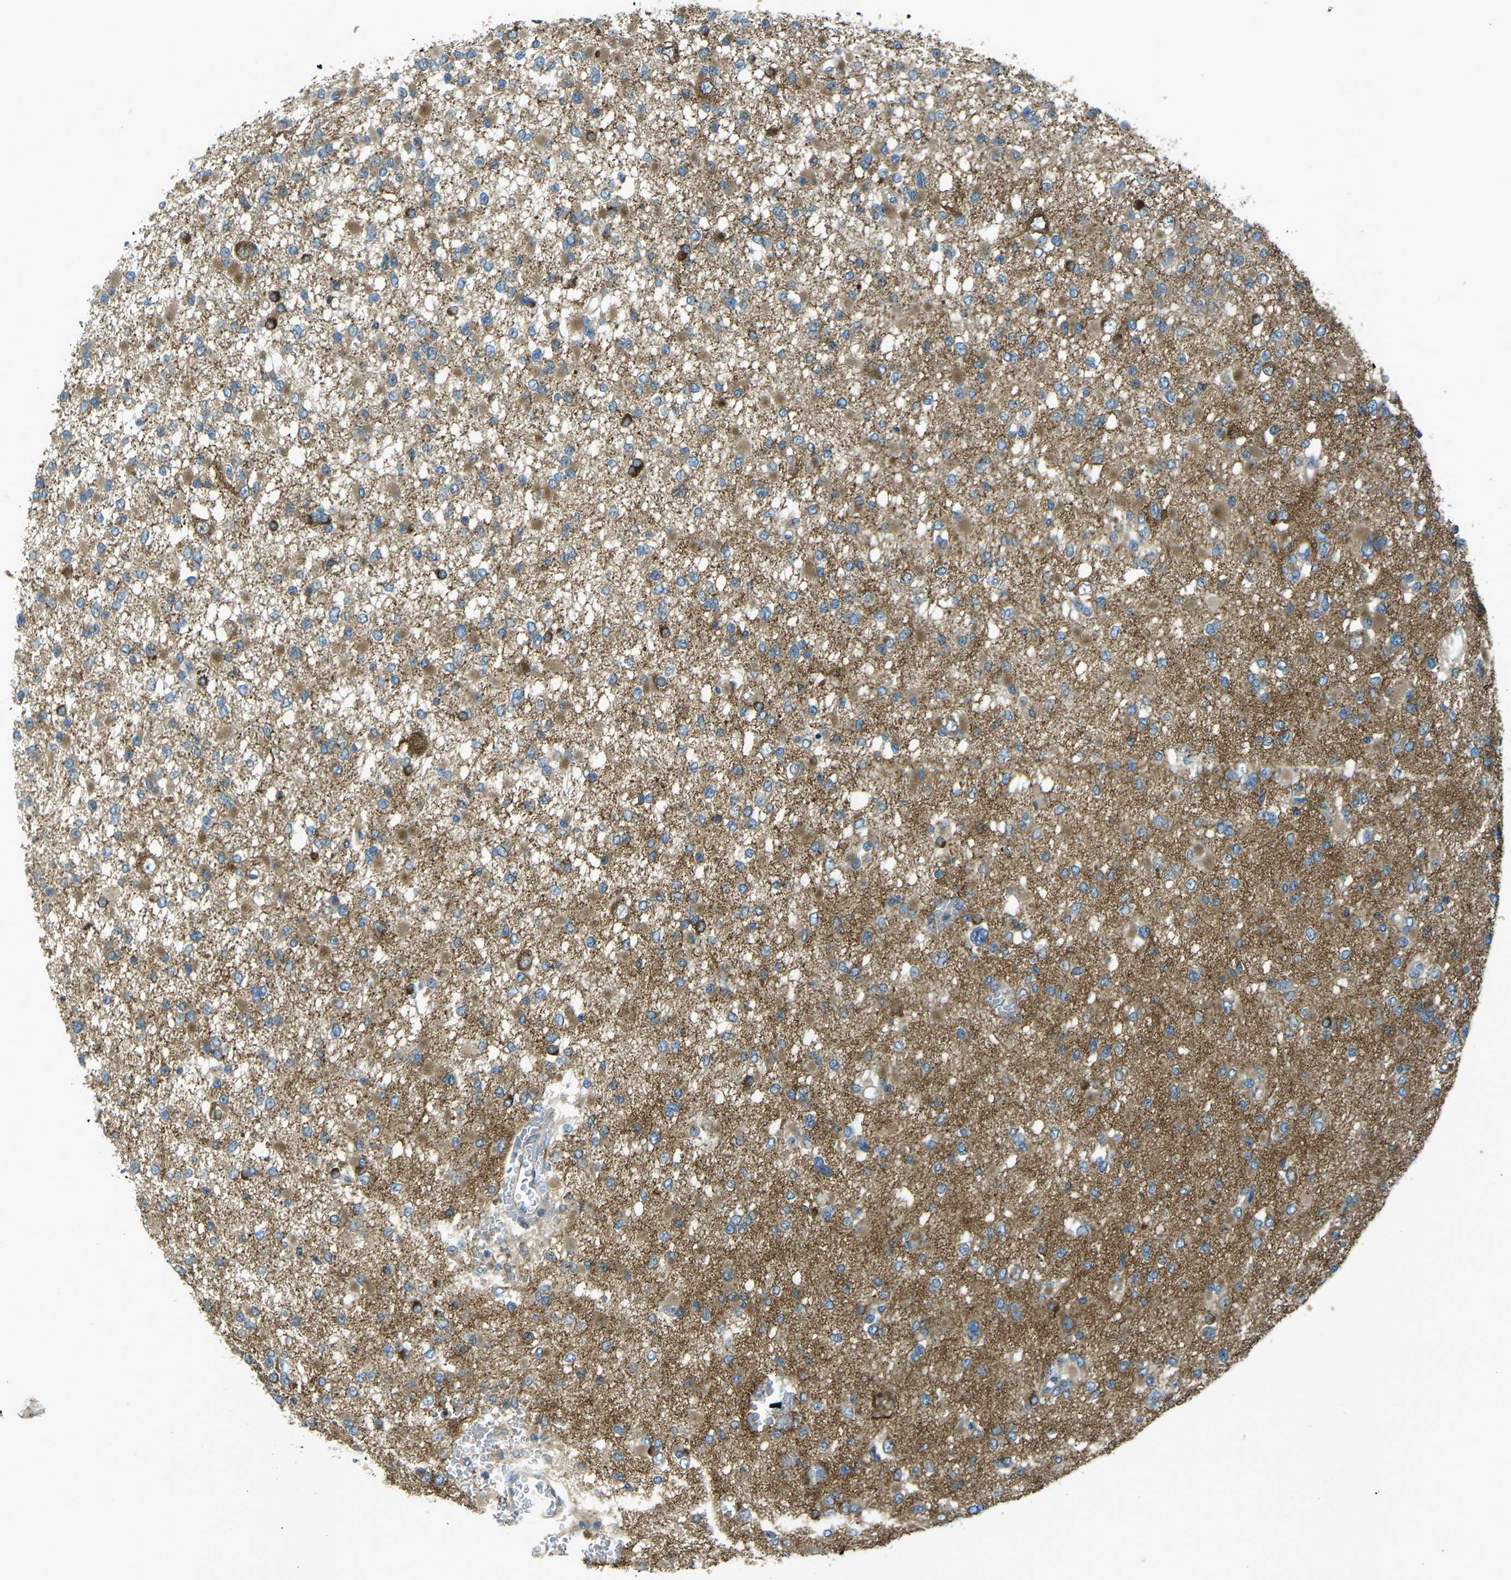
{"staining": {"intensity": "moderate", "quantity": "25%-75%", "location": "cytoplasmic/membranous"}, "tissue": "glioma", "cell_type": "Tumor cells", "image_type": "cancer", "snomed": [{"axis": "morphology", "description": "Glioma, malignant, Low grade"}, {"axis": "topography", "description": "Brain"}], "caption": "Human glioma stained with a protein marker displays moderate staining in tumor cells.", "gene": "CDK17", "patient": {"sex": "female", "age": 22}}